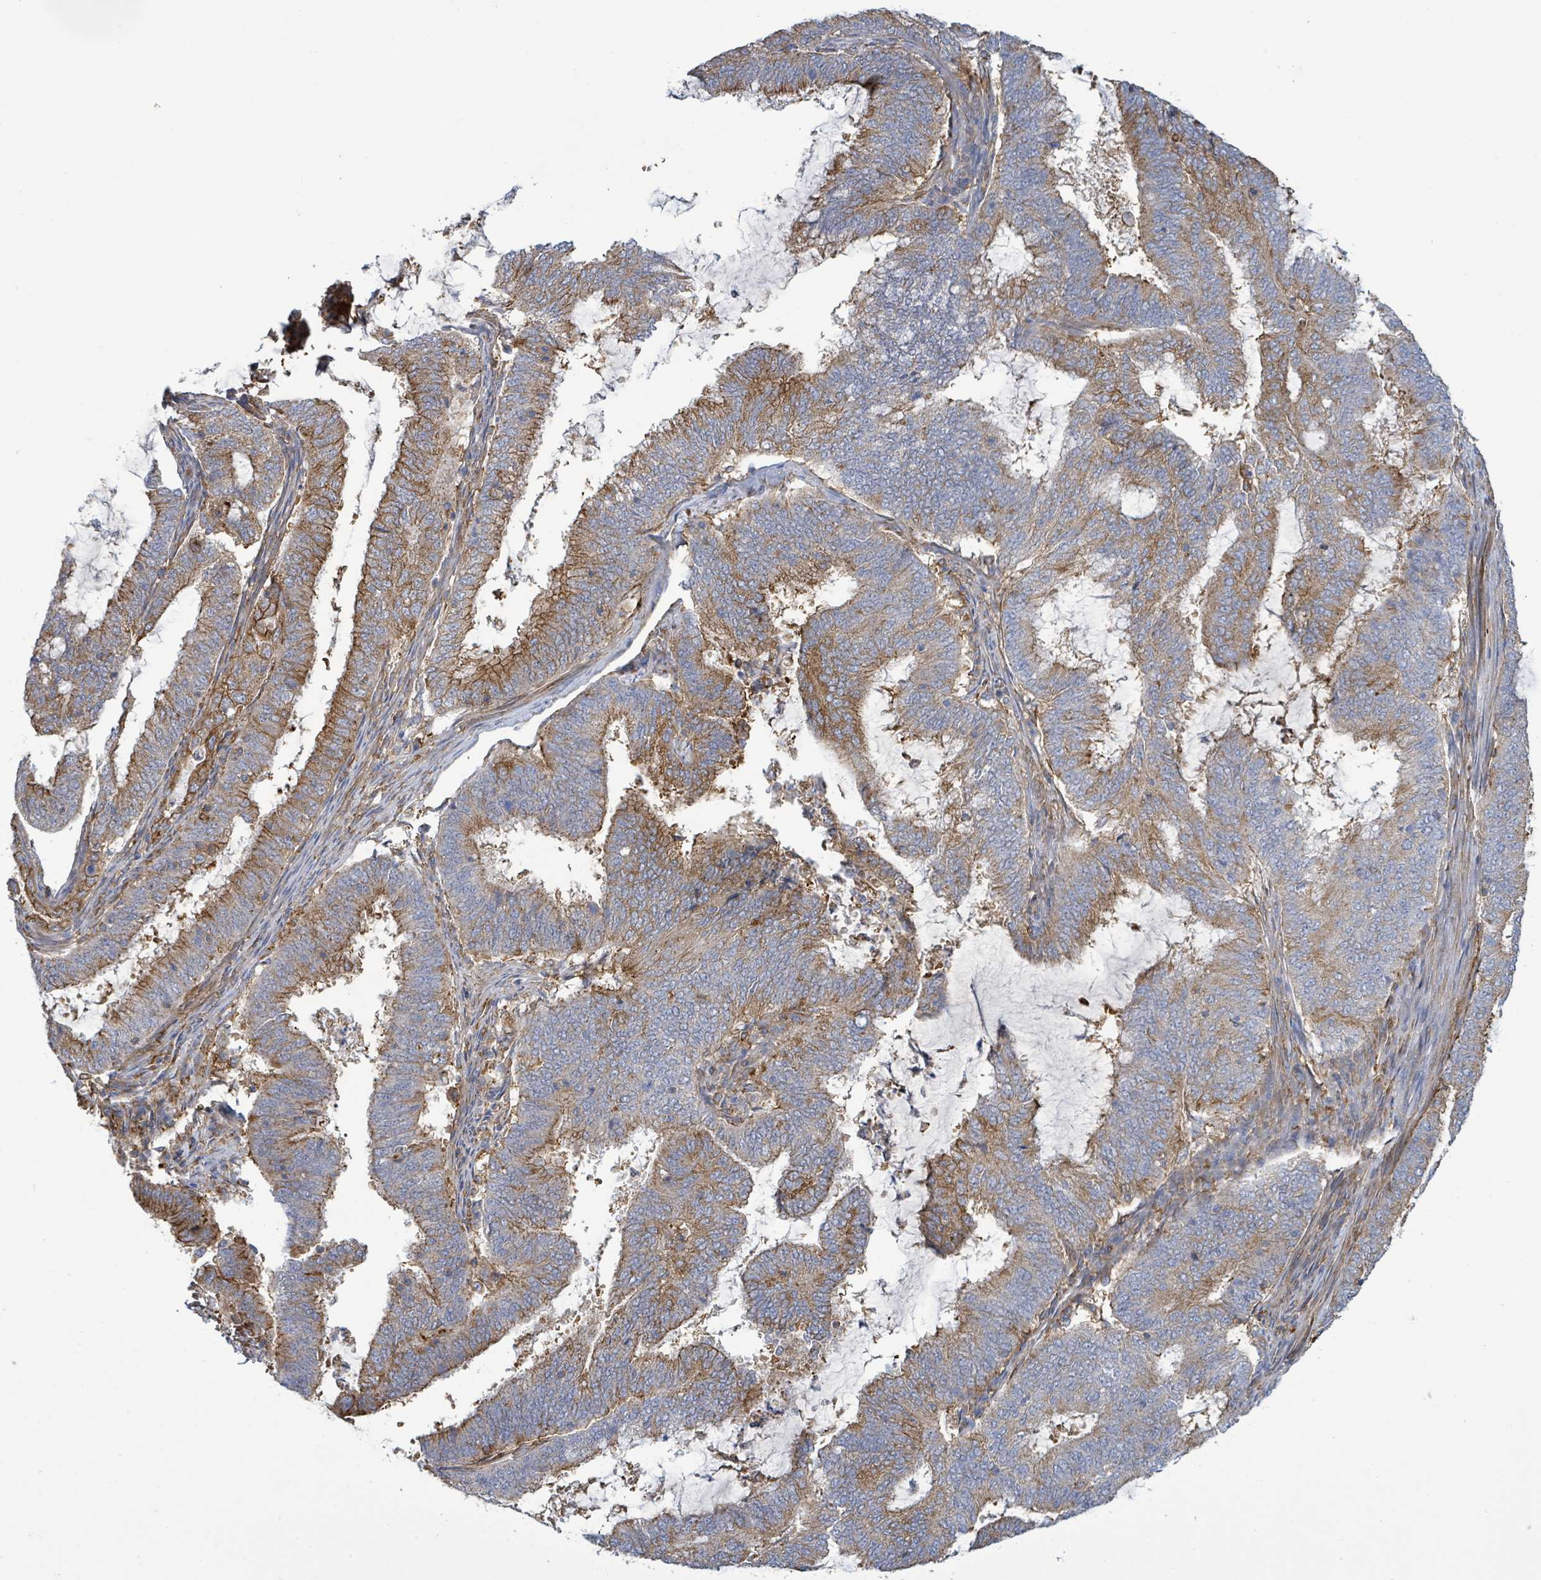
{"staining": {"intensity": "moderate", "quantity": "25%-75%", "location": "cytoplasmic/membranous"}, "tissue": "endometrial cancer", "cell_type": "Tumor cells", "image_type": "cancer", "snomed": [{"axis": "morphology", "description": "Adenocarcinoma, NOS"}, {"axis": "topography", "description": "Endometrium"}], "caption": "The photomicrograph shows staining of endometrial cancer (adenocarcinoma), revealing moderate cytoplasmic/membranous protein staining (brown color) within tumor cells.", "gene": "EGFL7", "patient": {"sex": "female", "age": 51}}